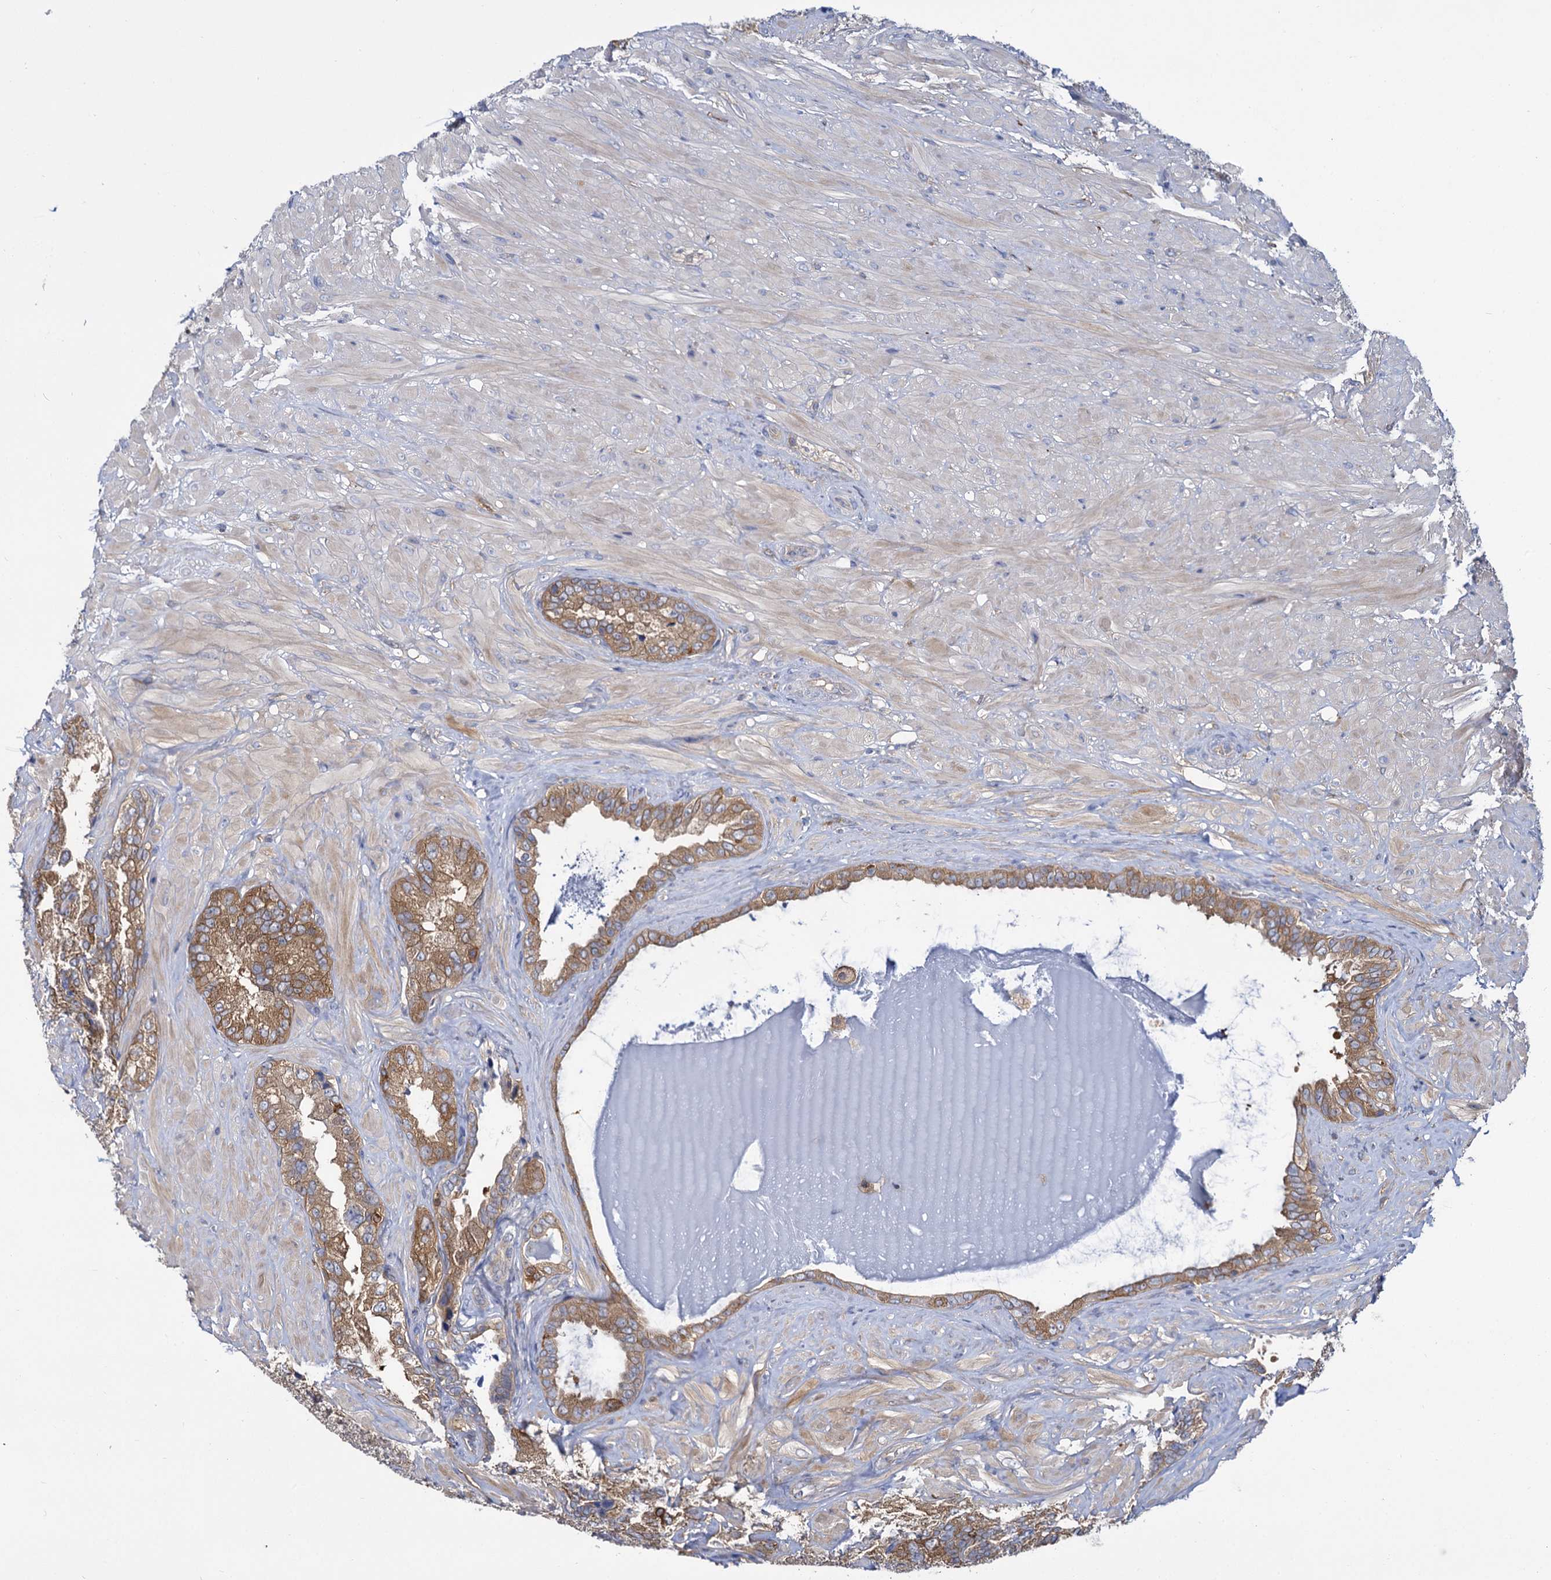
{"staining": {"intensity": "moderate", "quantity": ">75%", "location": "cytoplasmic/membranous"}, "tissue": "seminal vesicle", "cell_type": "Glandular cells", "image_type": "normal", "snomed": [{"axis": "morphology", "description": "Normal tissue, NOS"}, {"axis": "topography", "description": "Seminal veicle"}, {"axis": "topography", "description": "Peripheral nerve tissue"}], "caption": "Protein staining of normal seminal vesicle demonstrates moderate cytoplasmic/membranous positivity in approximately >75% of glandular cells. The staining was performed using DAB, with brown indicating positive protein expression. Nuclei are stained blue with hematoxylin.", "gene": "GCLC", "patient": {"sex": "male", "age": 67}}